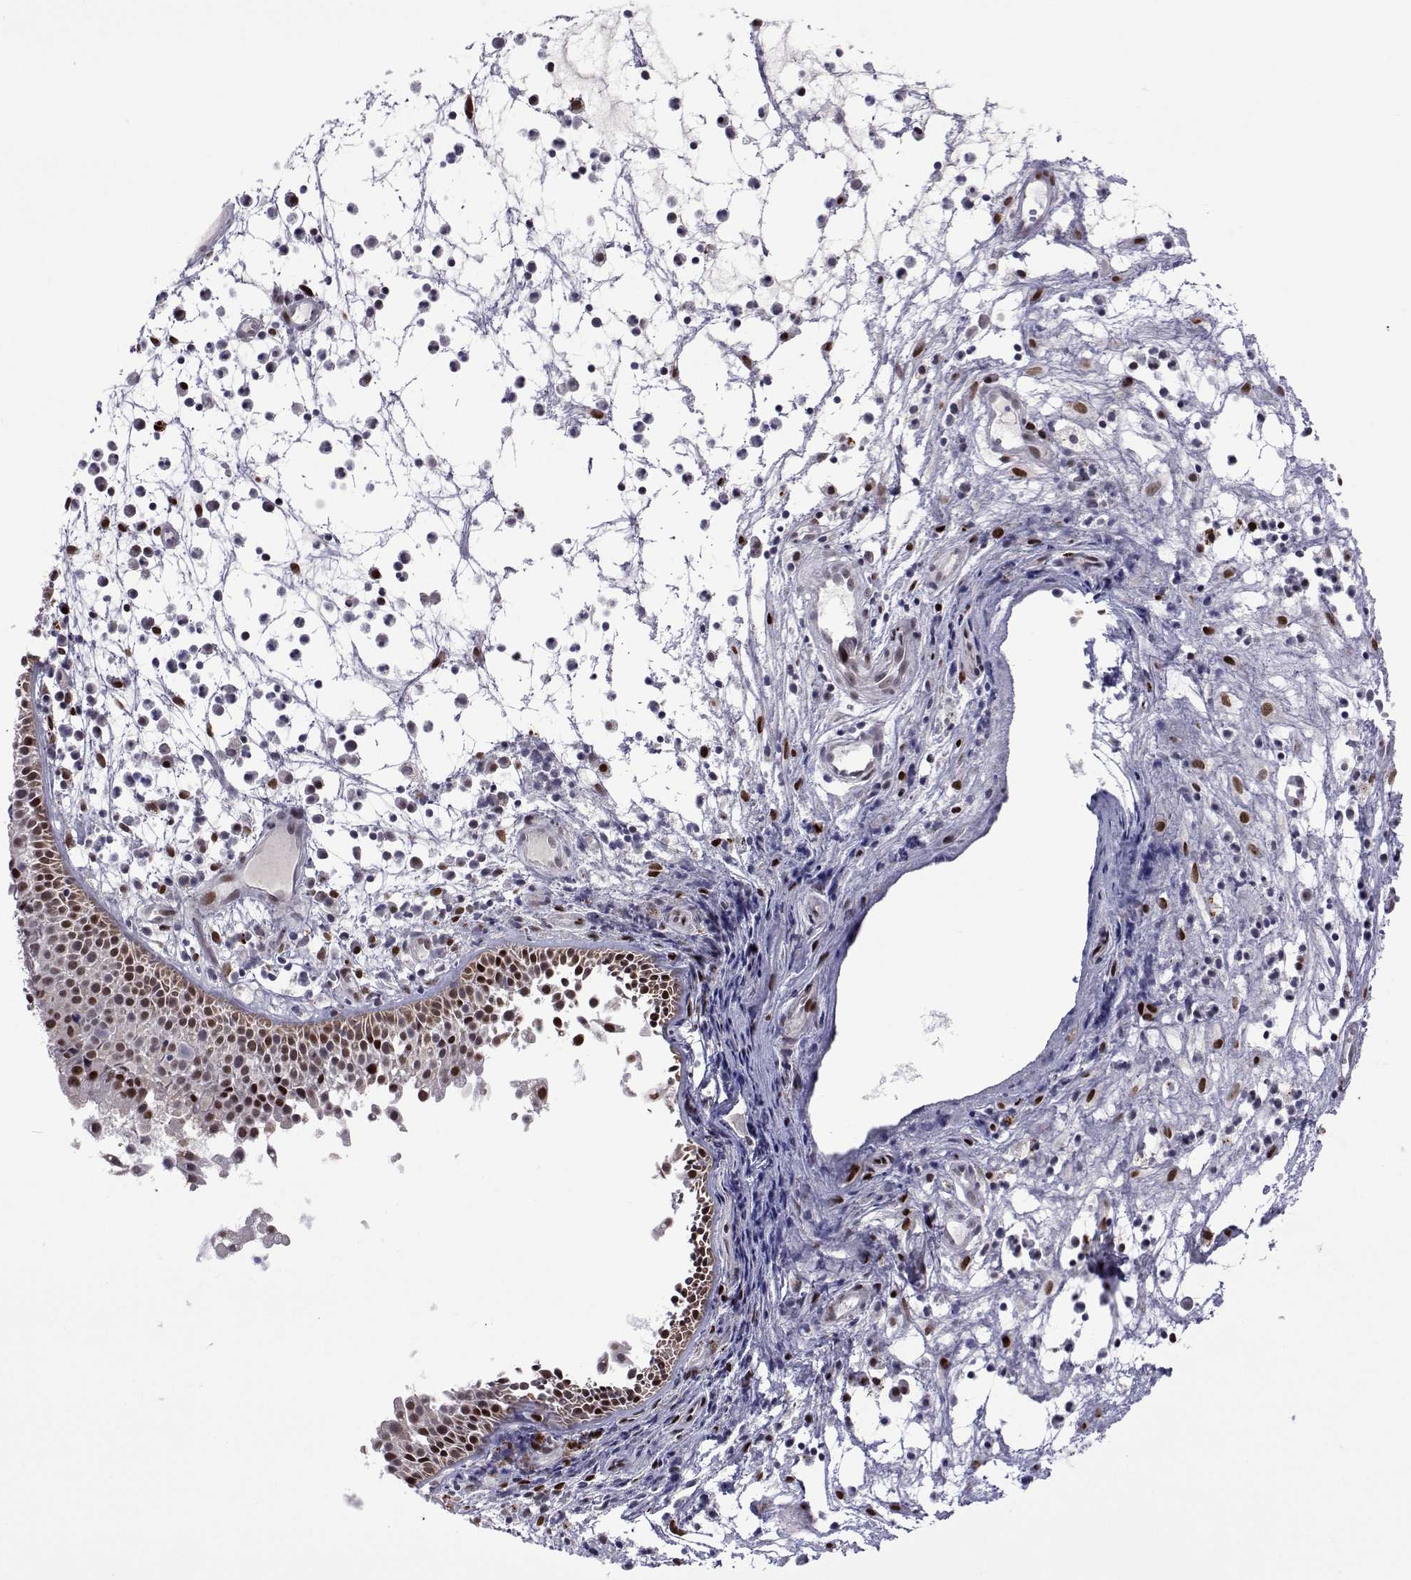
{"staining": {"intensity": "strong", "quantity": ">75%", "location": "nuclear"}, "tissue": "nasopharynx", "cell_type": "Respiratory epithelial cells", "image_type": "normal", "snomed": [{"axis": "morphology", "description": "Normal tissue, NOS"}, {"axis": "topography", "description": "Nasopharynx"}], "caption": "Immunohistochemistry (IHC) image of unremarkable nasopharynx: human nasopharynx stained using immunohistochemistry (IHC) exhibits high levels of strong protein expression localized specifically in the nuclear of respiratory epithelial cells, appearing as a nuclear brown color.", "gene": "EFCAB3", "patient": {"sex": "male", "age": 31}}